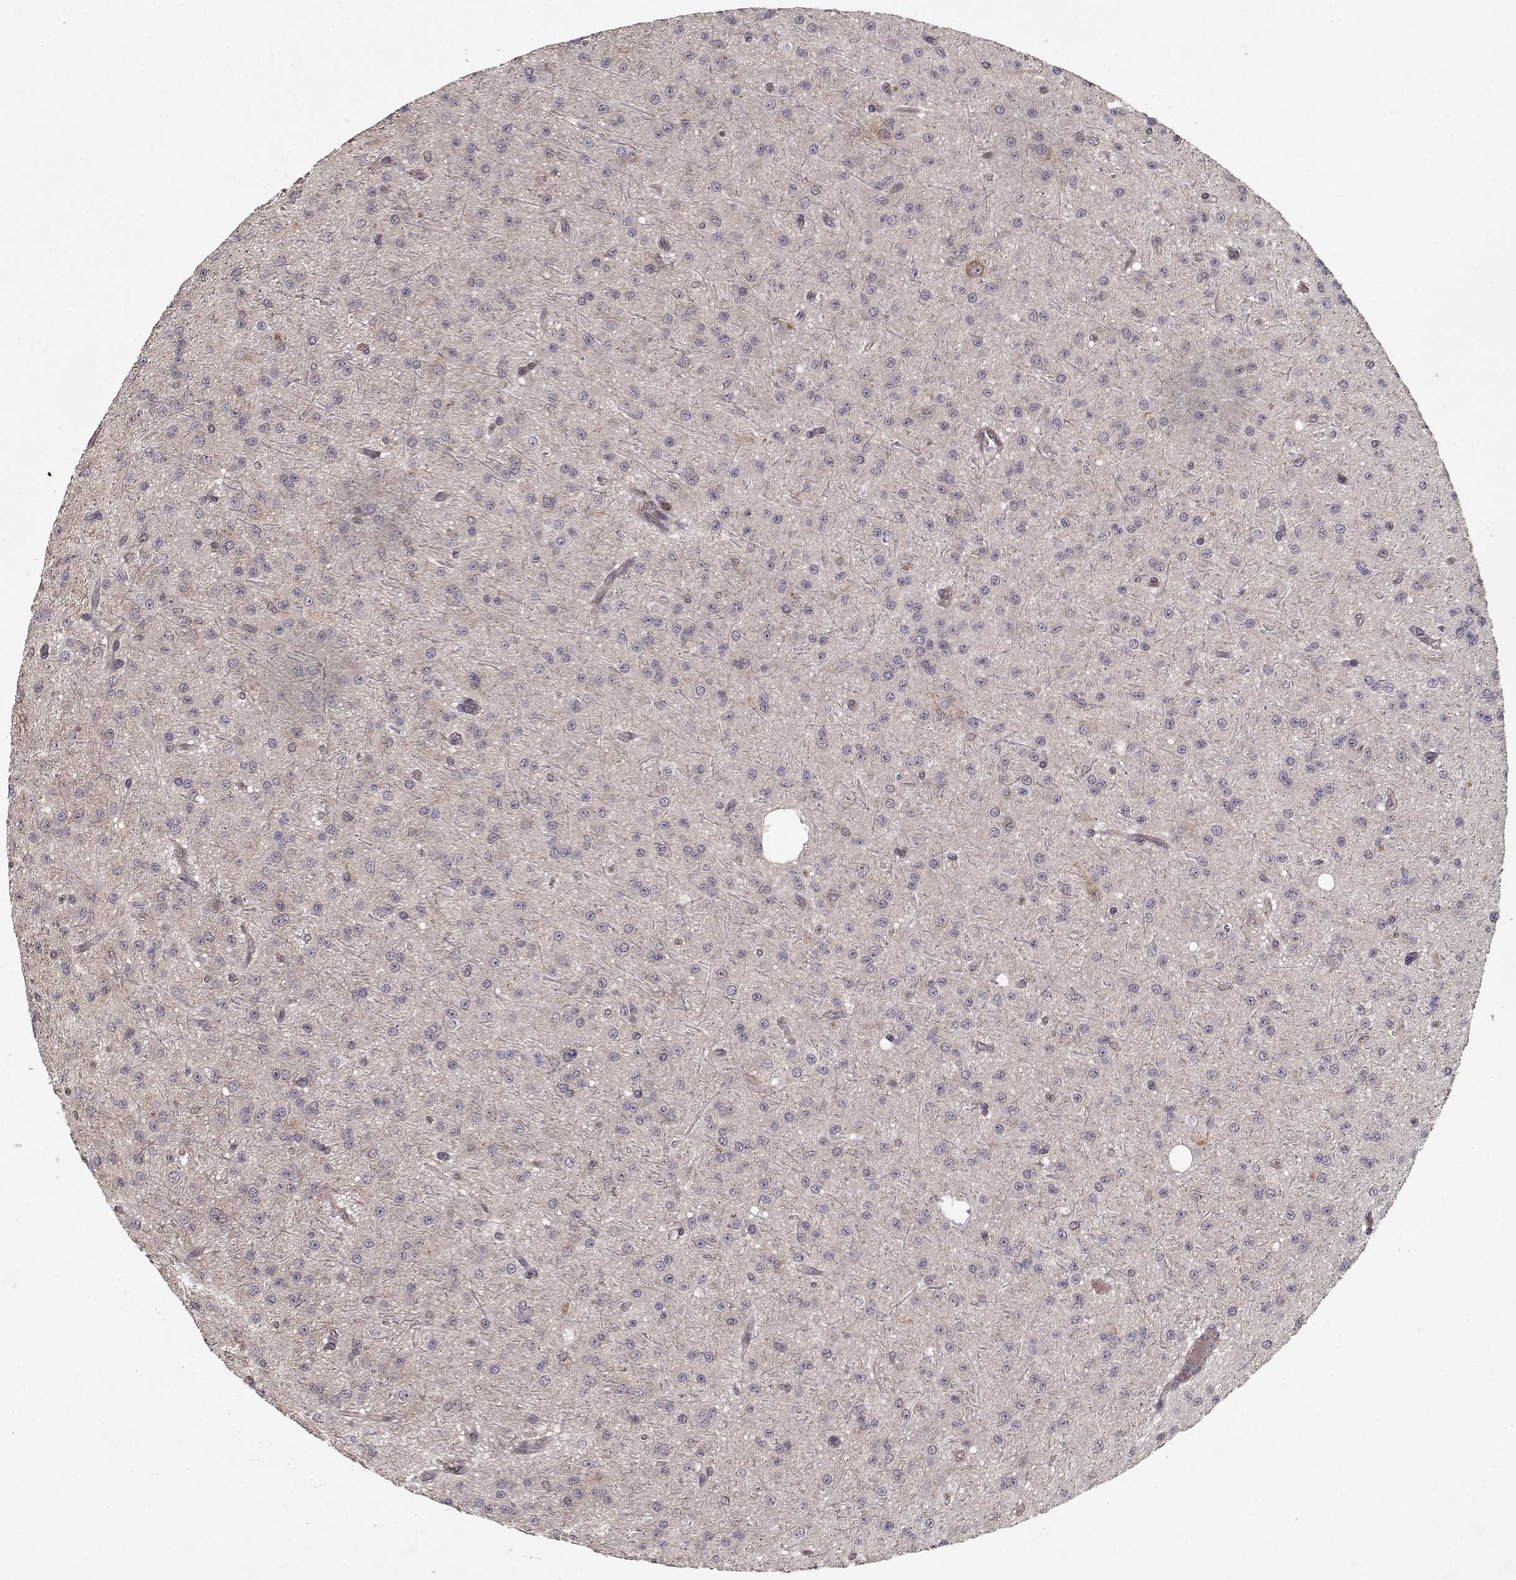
{"staining": {"intensity": "negative", "quantity": "none", "location": "none"}, "tissue": "glioma", "cell_type": "Tumor cells", "image_type": "cancer", "snomed": [{"axis": "morphology", "description": "Glioma, malignant, Low grade"}, {"axis": "topography", "description": "Brain"}], "caption": "Malignant glioma (low-grade) was stained to show a protein in brown. There is no significant expression in tumor cells.", "gene": "PPP1R12A", "patient": {"sex": "male", "age": 27}}